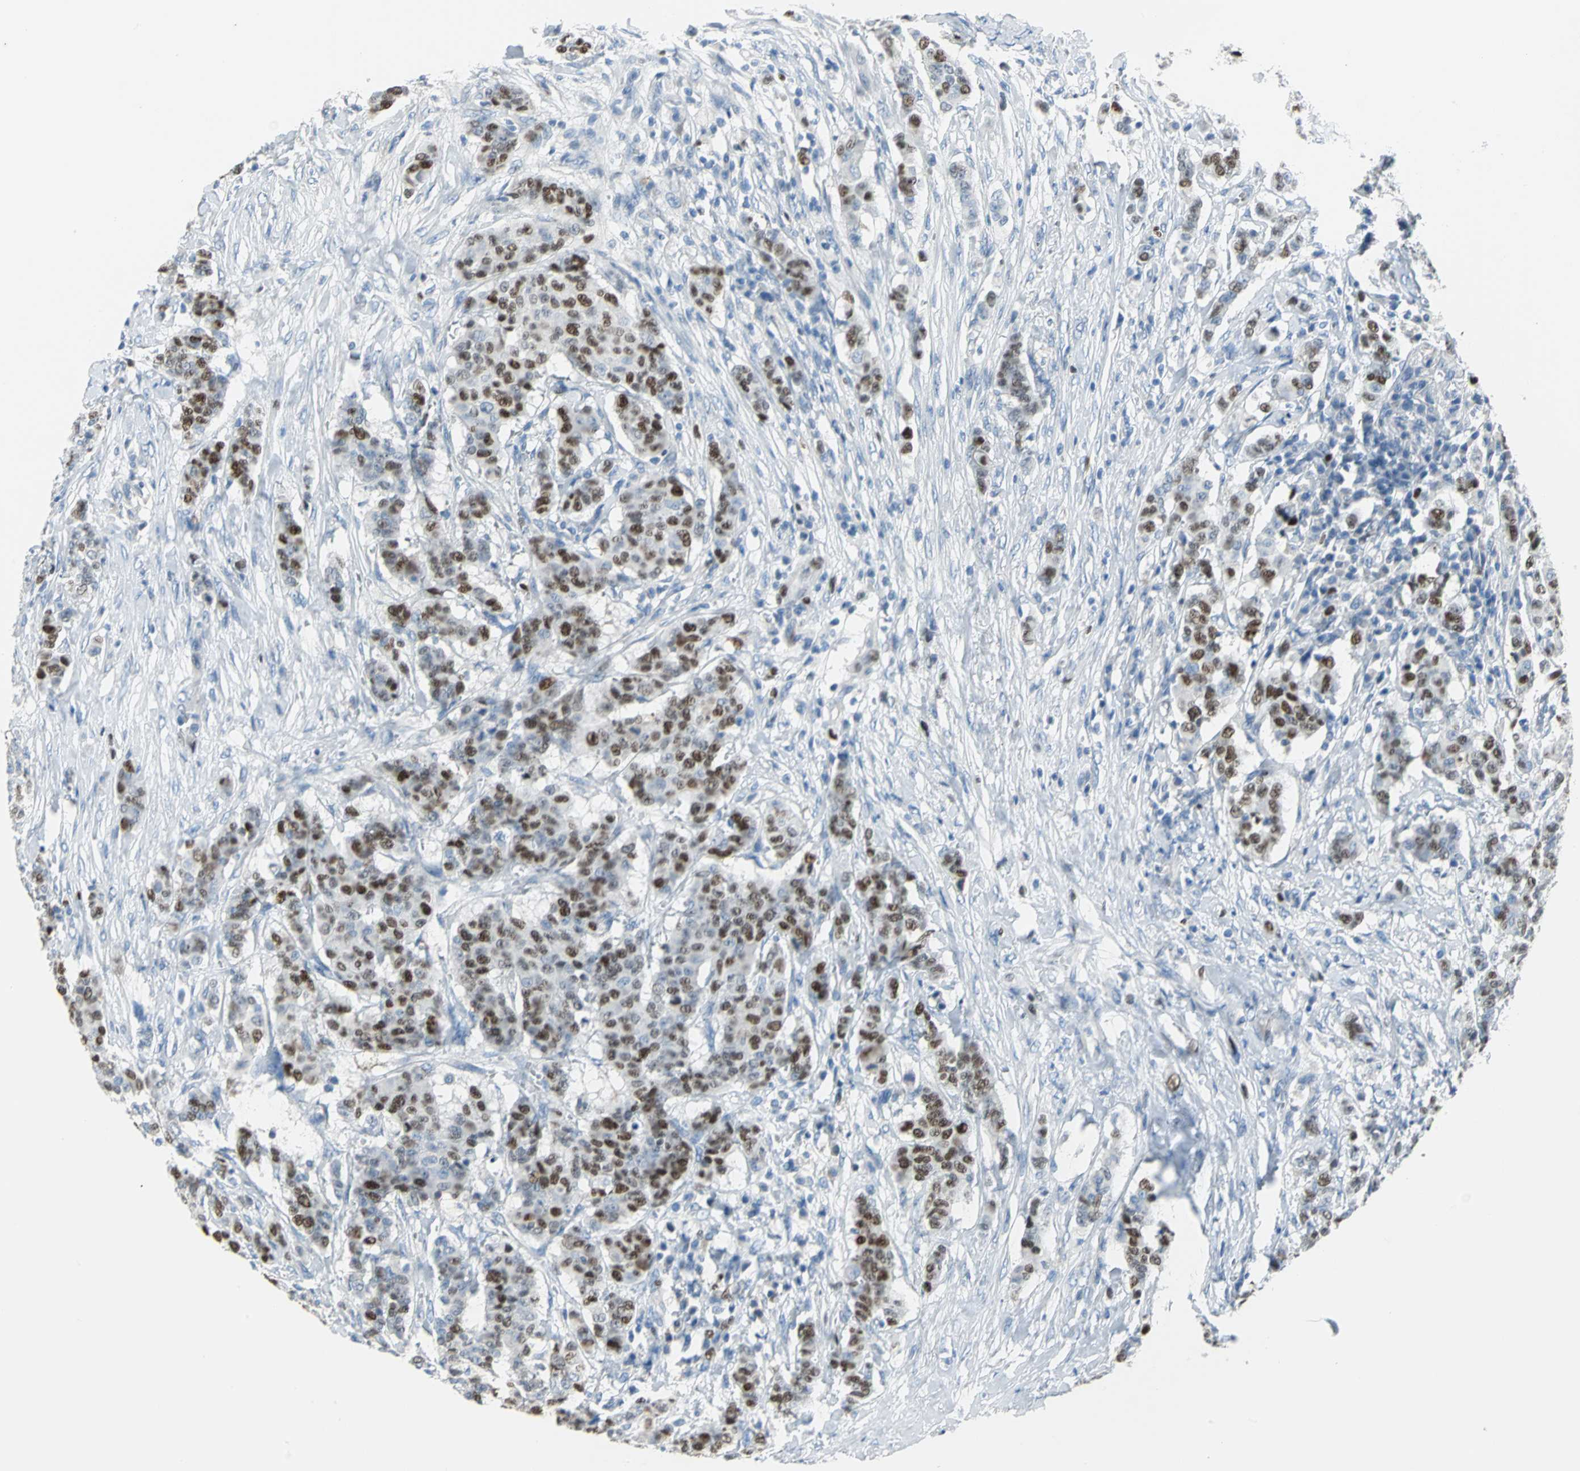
{"staining": {"intensity": "moderate", "quantity": "25%-75%", "location": "nuclear"}, "tissue": "breast cancer", "cell_type": "Tumor cells", "image_type": "cancer", "snomed": [{"axis": "morphology", "description": "Duct carcinoma"}, {"axis": "topography", "description": "Breast"}], "caption": "Breast cancer (infiltrating ductal carcinoma) stained for a protein displays moderate nuclear positivity in tumor cells. (DAB (3,3'-diaminobenzidine) IHC with brightfield microscopy, high magnification).", "gene": "MCM3", "patient": {"sex": "female", "age": 40}}